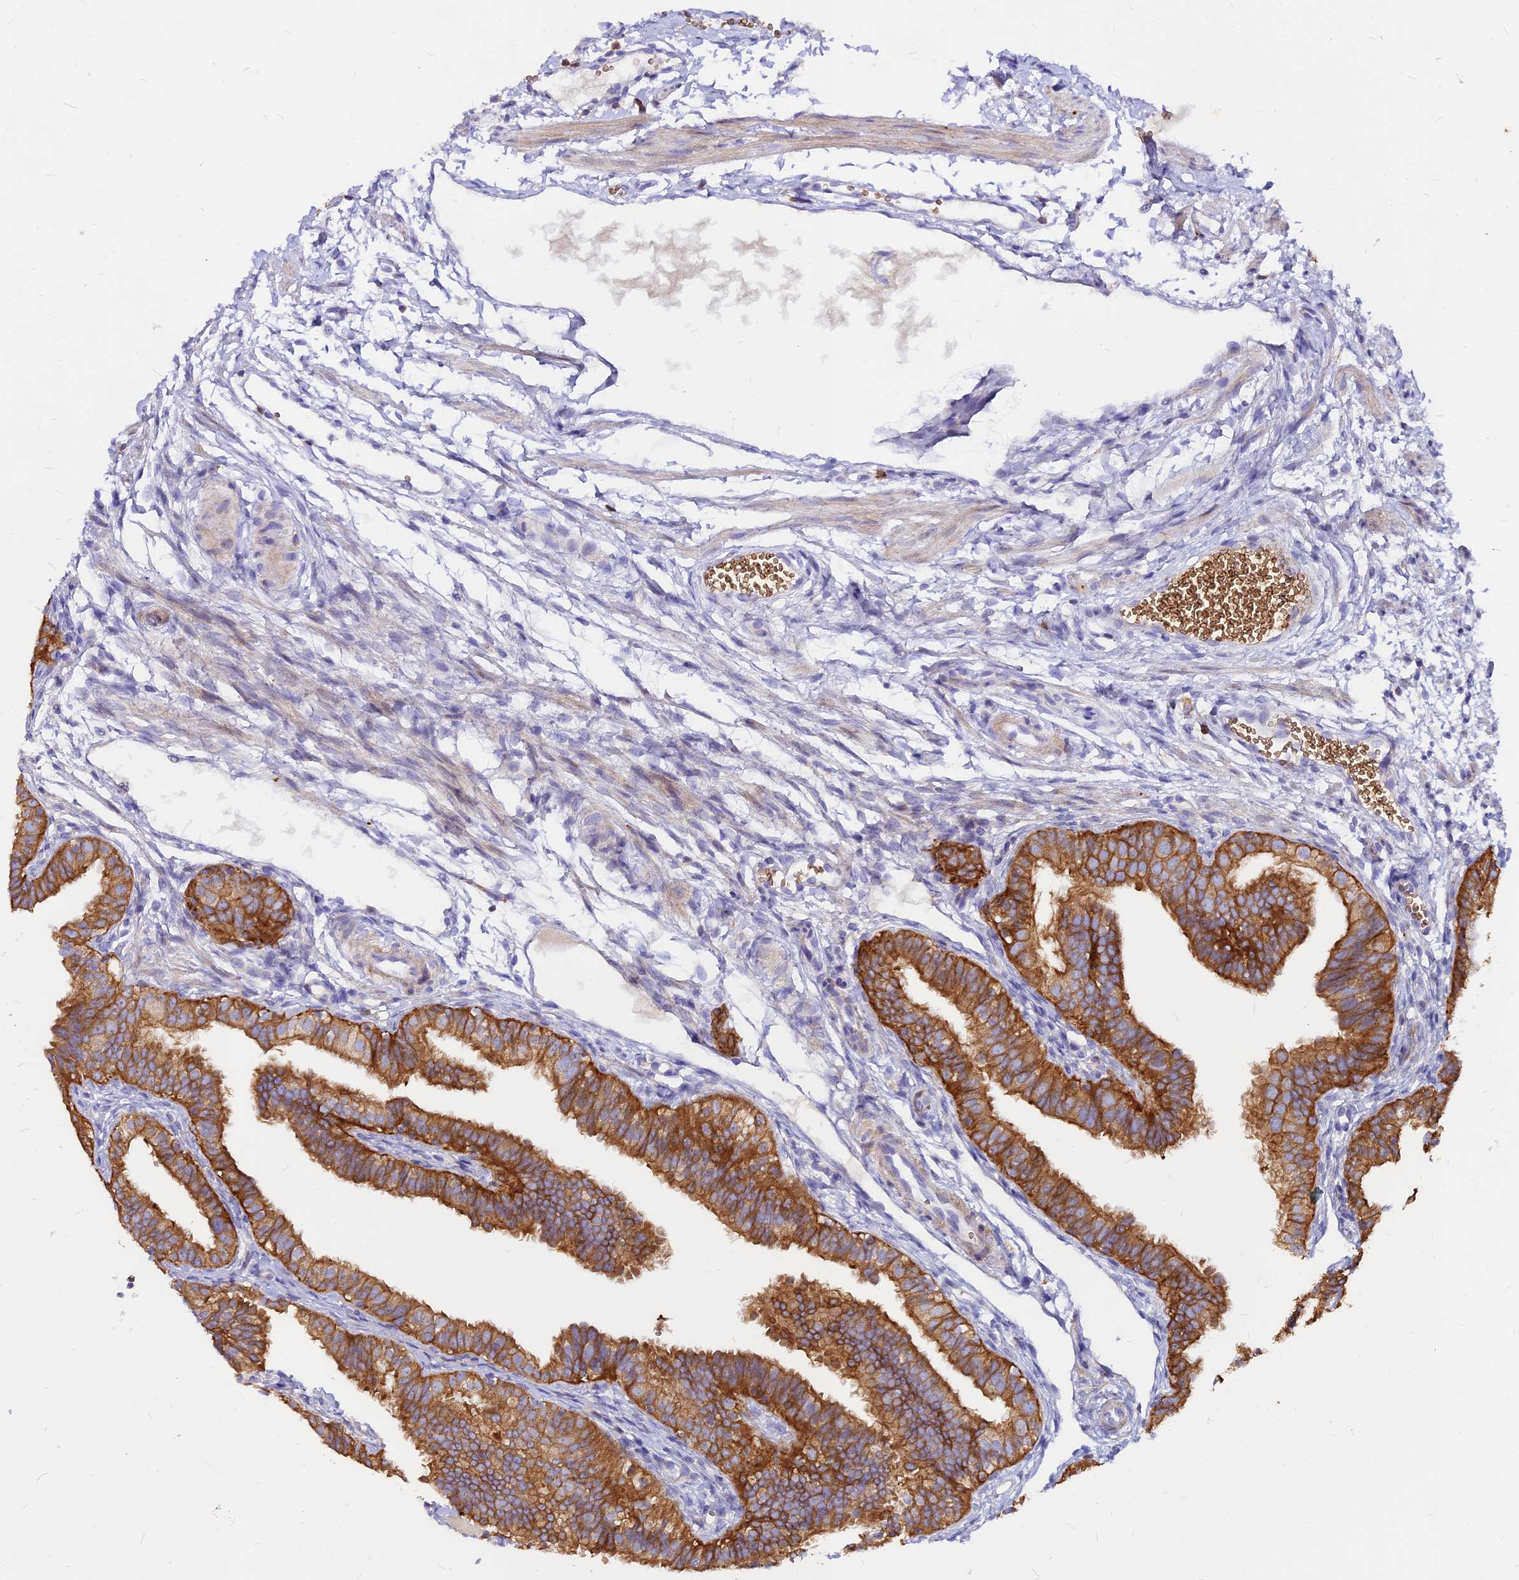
{"staining": {"intensity": "strong", "quantity": ">75%", "location": "cytoplasmic/membranous"}, "tissue": "fallopian tube", "cell_type": "Glandular cells", "image_type": "normal", "snomed": [{"axis": "morphology", "description": "Normal tissue, NOS"}, {"axis": "topography", "description": "Fallopian tube"}], "caption": "The immunohistochemical stain labels strong cytoplasmic/membranous positivity in glandular cells of normal fallopian tube. (DAB (3,3'-diaminobenzidine) IHC with brightfield microscopy, high magnification).", "gene": "DENND2D", "patient": {"sex": "female", "age": 35}}